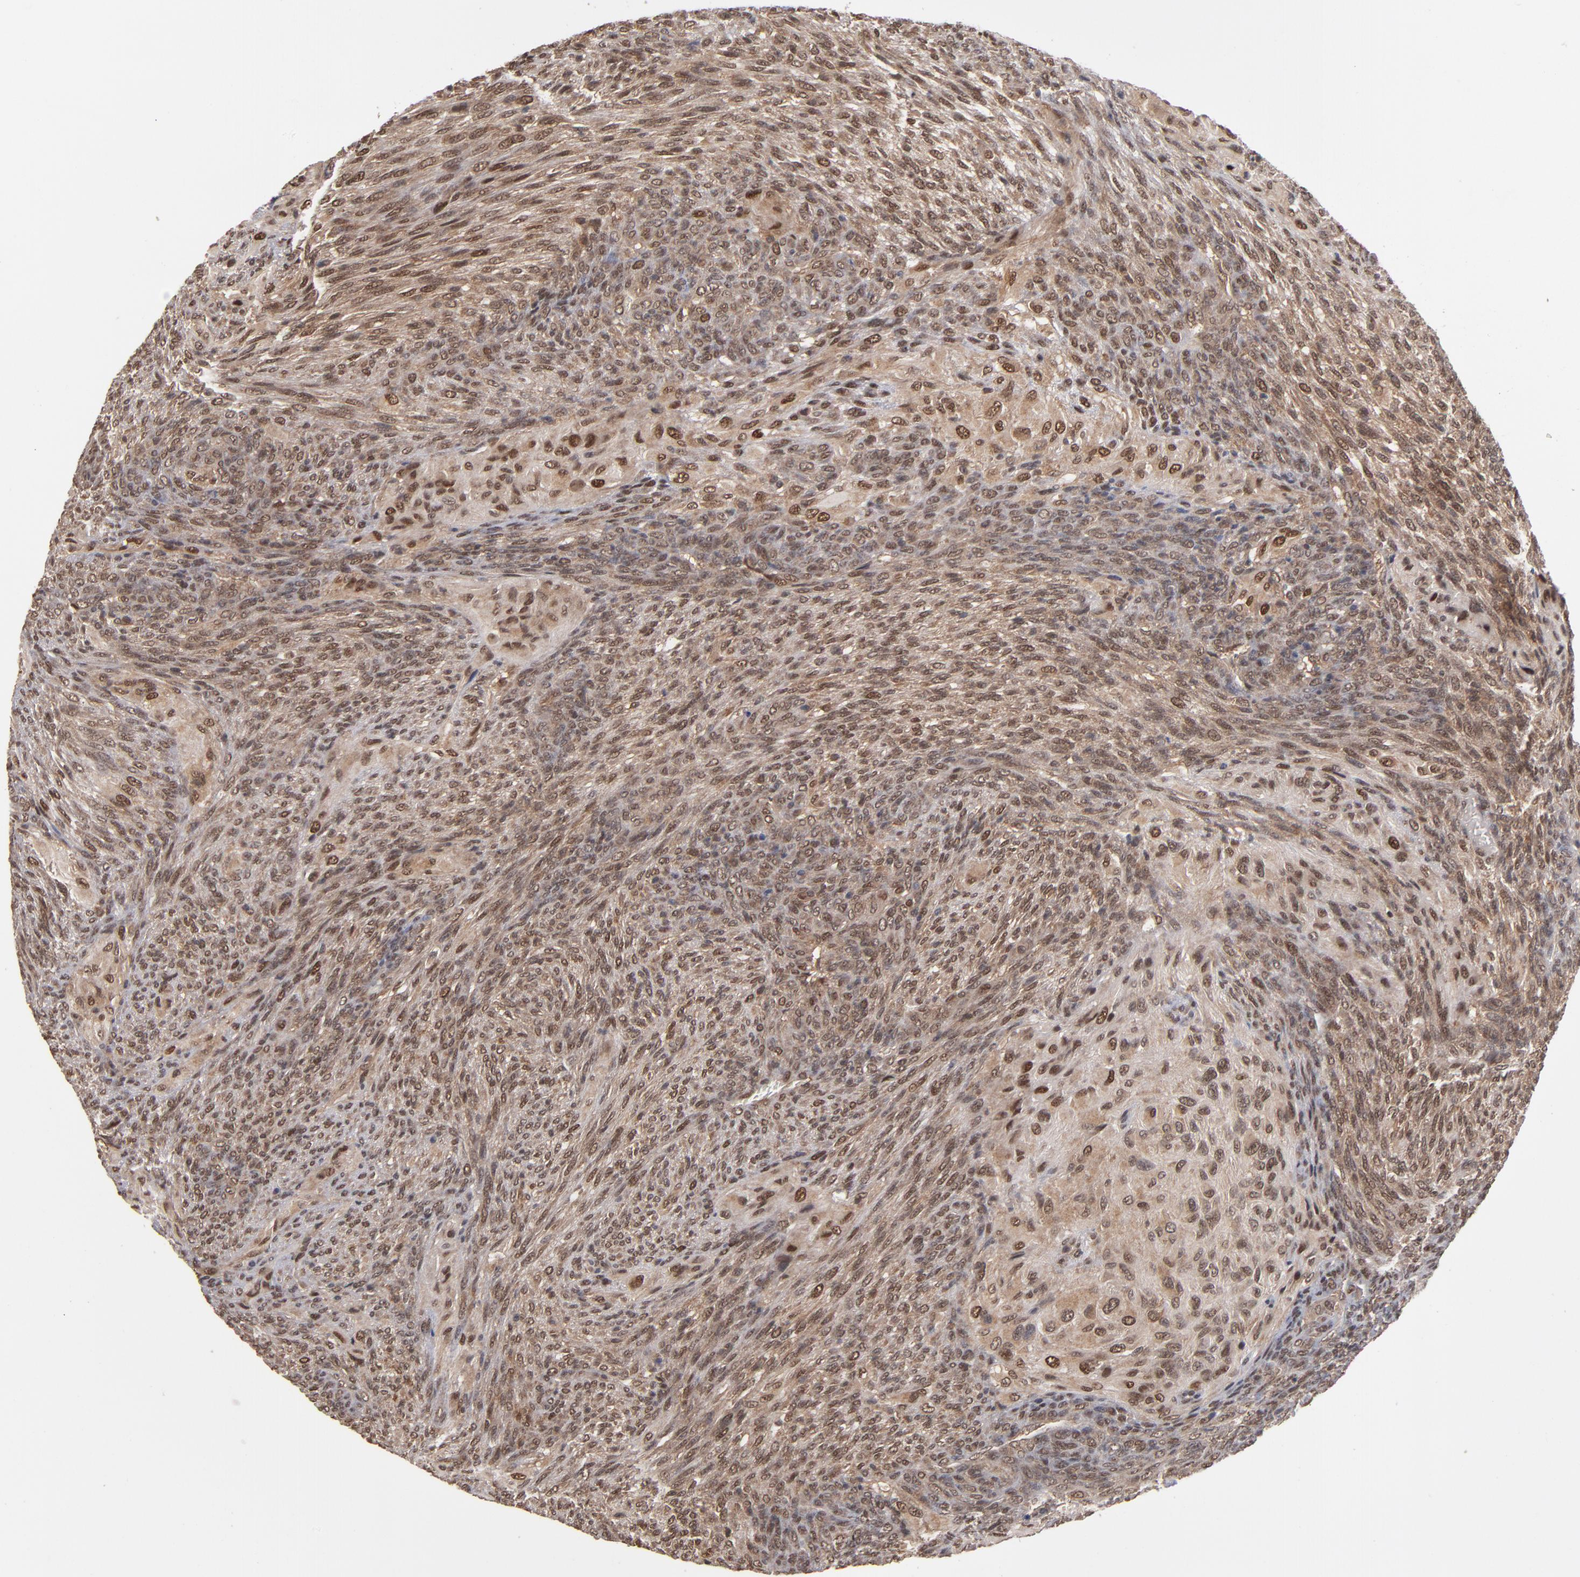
{"staining": {"intensity": "moderate", "quantity": ">75%", "location": "nuclear"}, "tissue": "glioma", "cell_type": "Tumor cells", "image_type": "cancer", "snomed": [{"axis": "morphology", "description": "Glioma, malignant, High grade"}, {"axis": "topography", "description": "Cerebral cortex"}], "caption": "Human malignant glioma (high-grade) stained with a brown dye shows moderate nuclear positive positivity in approximately >75% of tumor cells.", "gene": "HUWE1", "patient": {"sex": "female", "age": 55}}